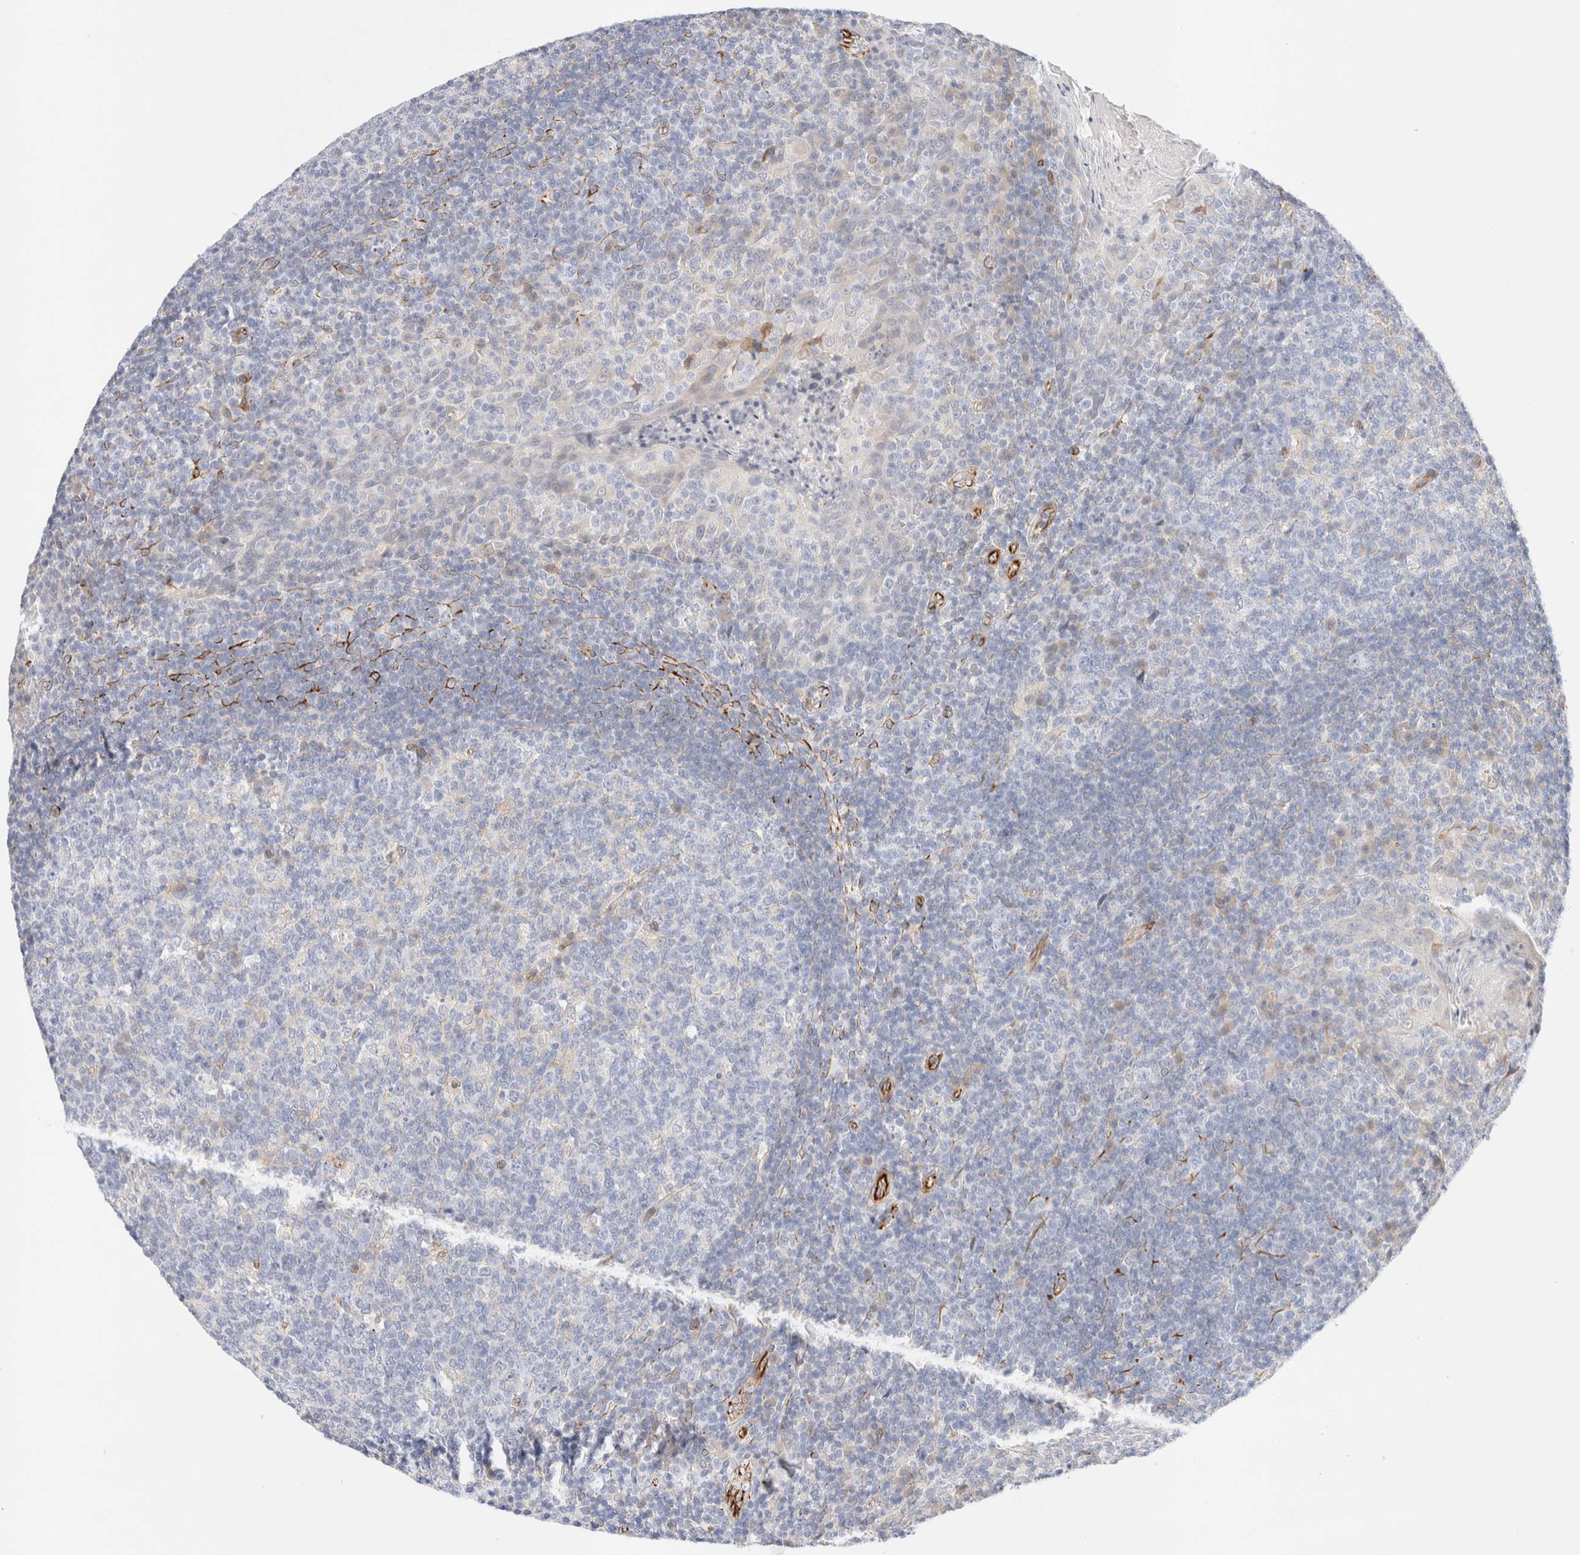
{"staining": {"intensity": "negative", "quantity": "none", "location": "none"}, "tissue": "tonsil", "cell_type": "Germinal center cells", "image_type": "normal", "snomed": [{"axis": "morphology", "description": "Normal tissue, NOS"}, {"axis": "topography", "description": "Tonsil"}], "caption": "A micrograph of human tonsil is negative for staining in germinal center cells. (DAB immunohistochemistry with hematoxylin counter stain).", "gene": "SLC25A48", "patient": {"sex": "male", "age": 17}}